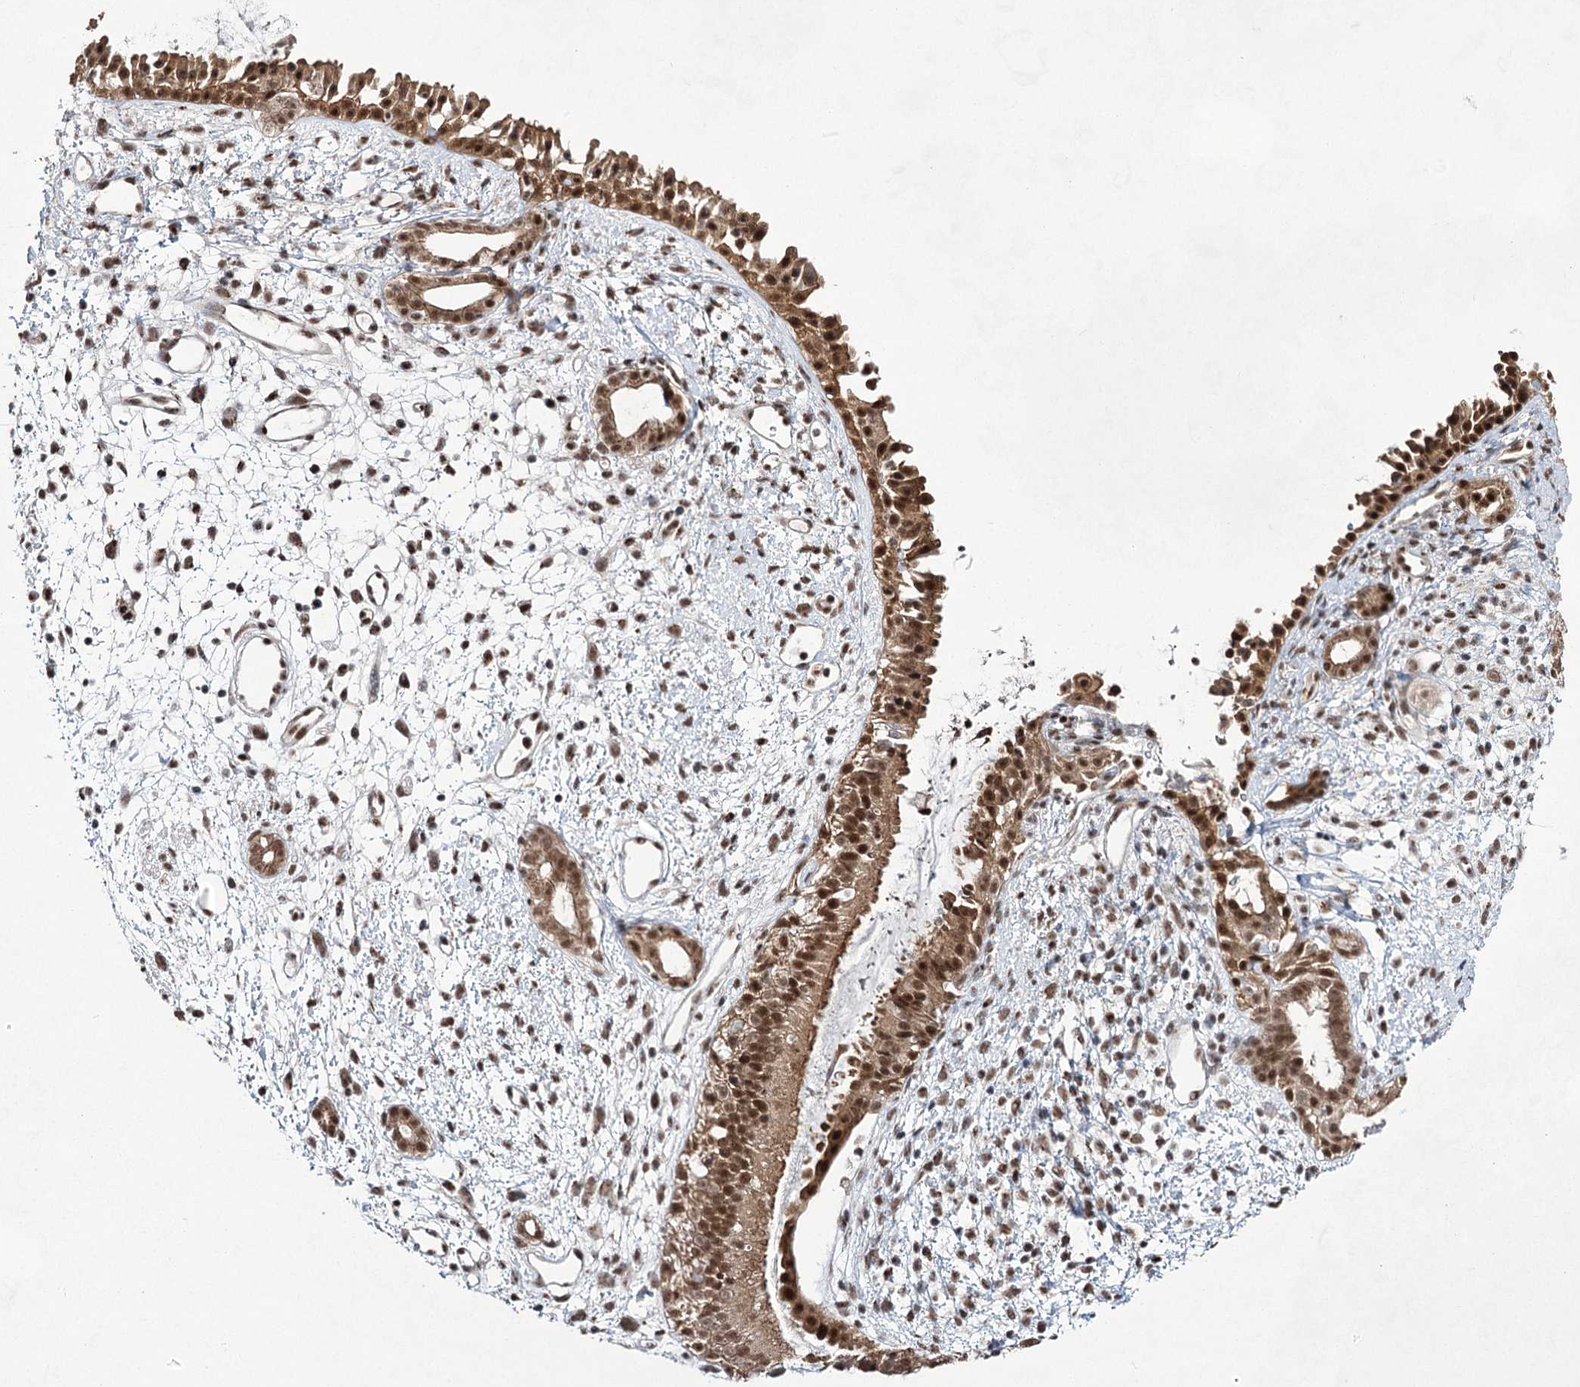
{"staining": {"intensity": "strong", "quantity": ">75%", "location": "cytoplasmic/membranous,nuclear"}, "tissue": "nasopharynx", "cell_type": "Respiratory epithelial cells", "image_type": "normal", "snomed": [{"axis": "morphology", "description": "Normal tissue, NOS"}, {"axis": "topography", "description": "Nasopharynx"}], "caption": "Protein expression analysis of unremarkable nasopharynx demonstrates strong cytoplasmic/membranous,nuclear positivity in about >75% of respiratory epithelial cells. The protein is stained brown, and the nuclei are stained in blue (DAB IHC with brightfield microscopy, high magnification).", "gene": "ZCCHC8", "patient": {"sex": "male", "age": 22}}